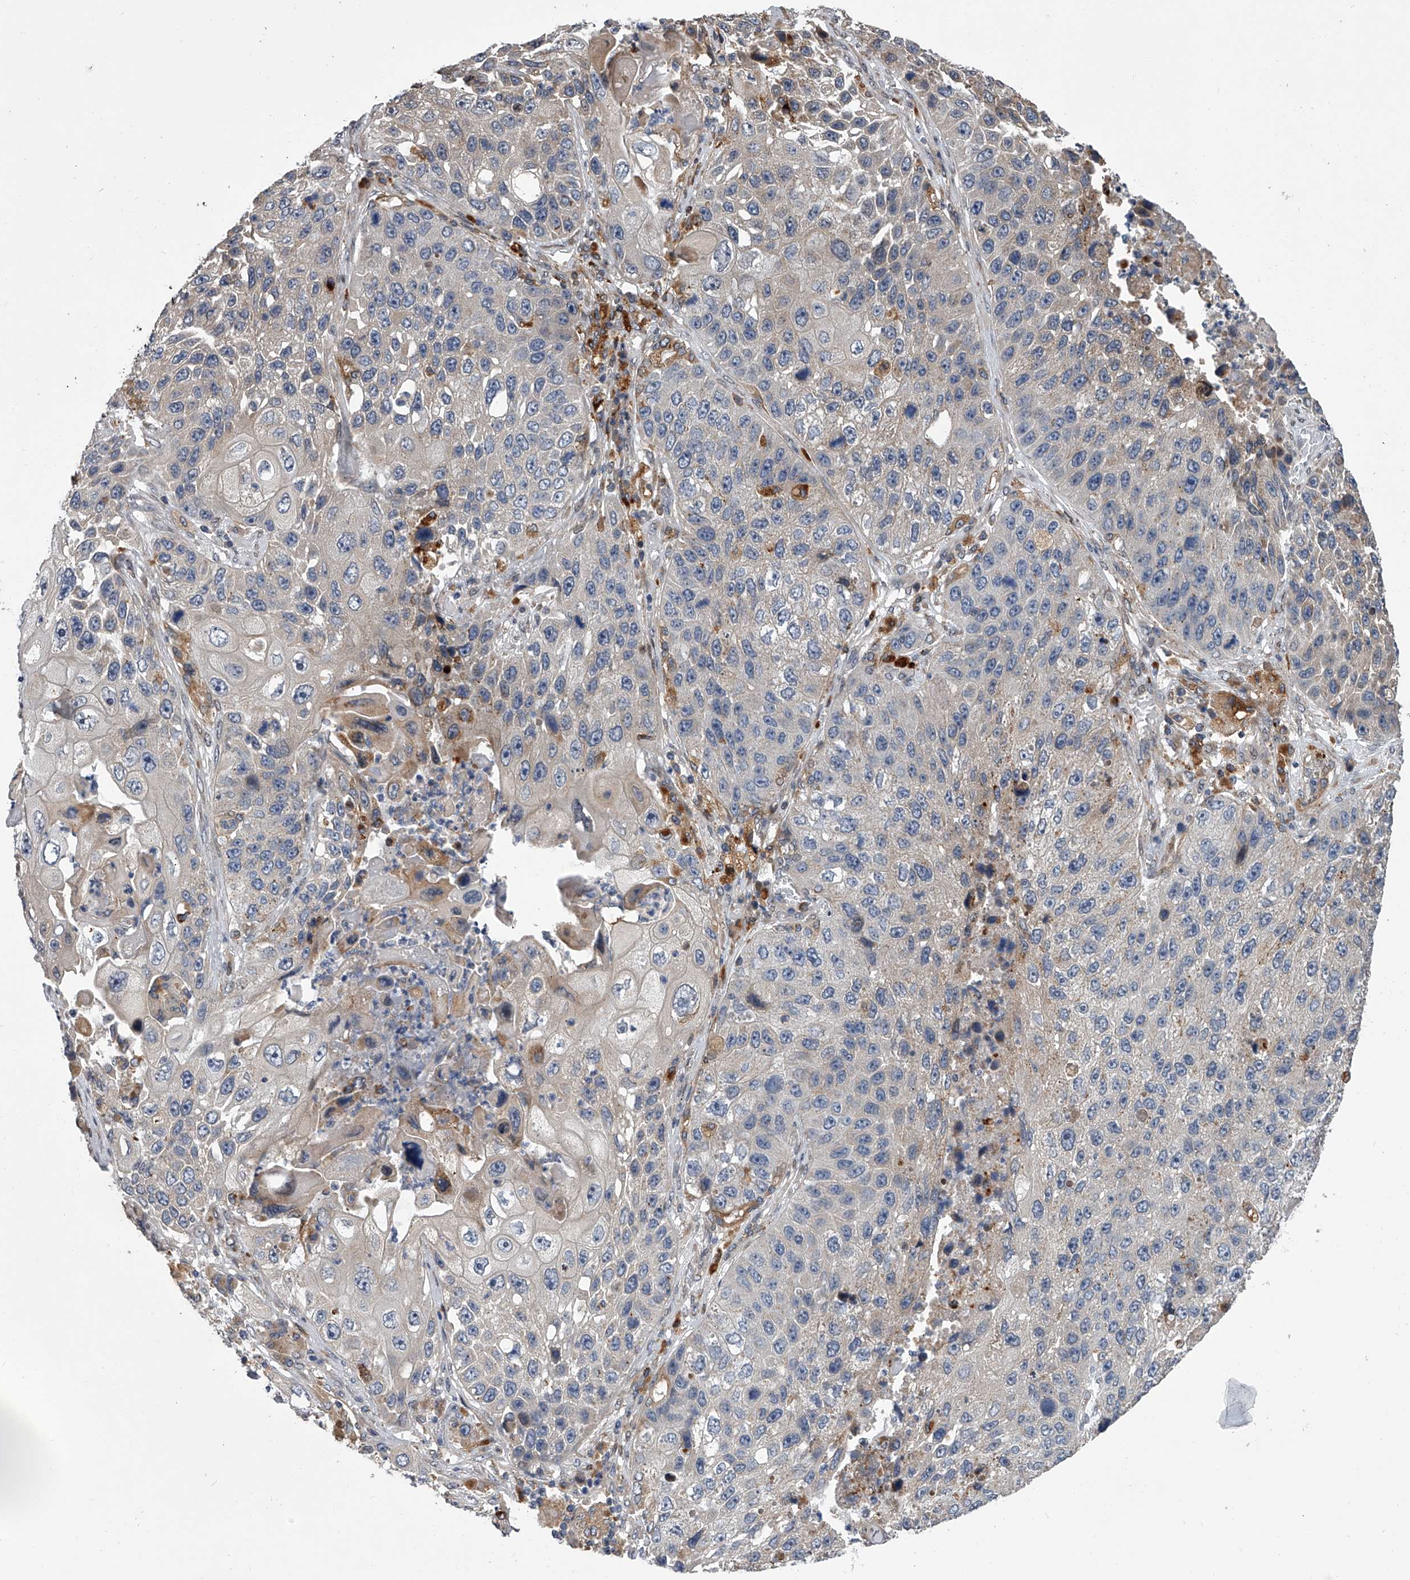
{"staining": {"intensity": "moderate", "quantity": "<25%", "location": "cytoplasmic/membranous"}, "tissue": "lung cancer", "cell_type": "Tumor cells", "image_type": "cancer", "snomed": [{"axis": "morphology", "description": "Squamous cell carcinoma, NOS"}, {"axis": "topography", "description": "Lung"}], "caption": "Squamous cell carcinoma (lung) stained for a protein (brown) displays moderate cytoplasmic/membranous positive staining in approximately <25% of tumor cells.", "gene": "TRIM8", "patient": {"sex": "male", "age": 61}}